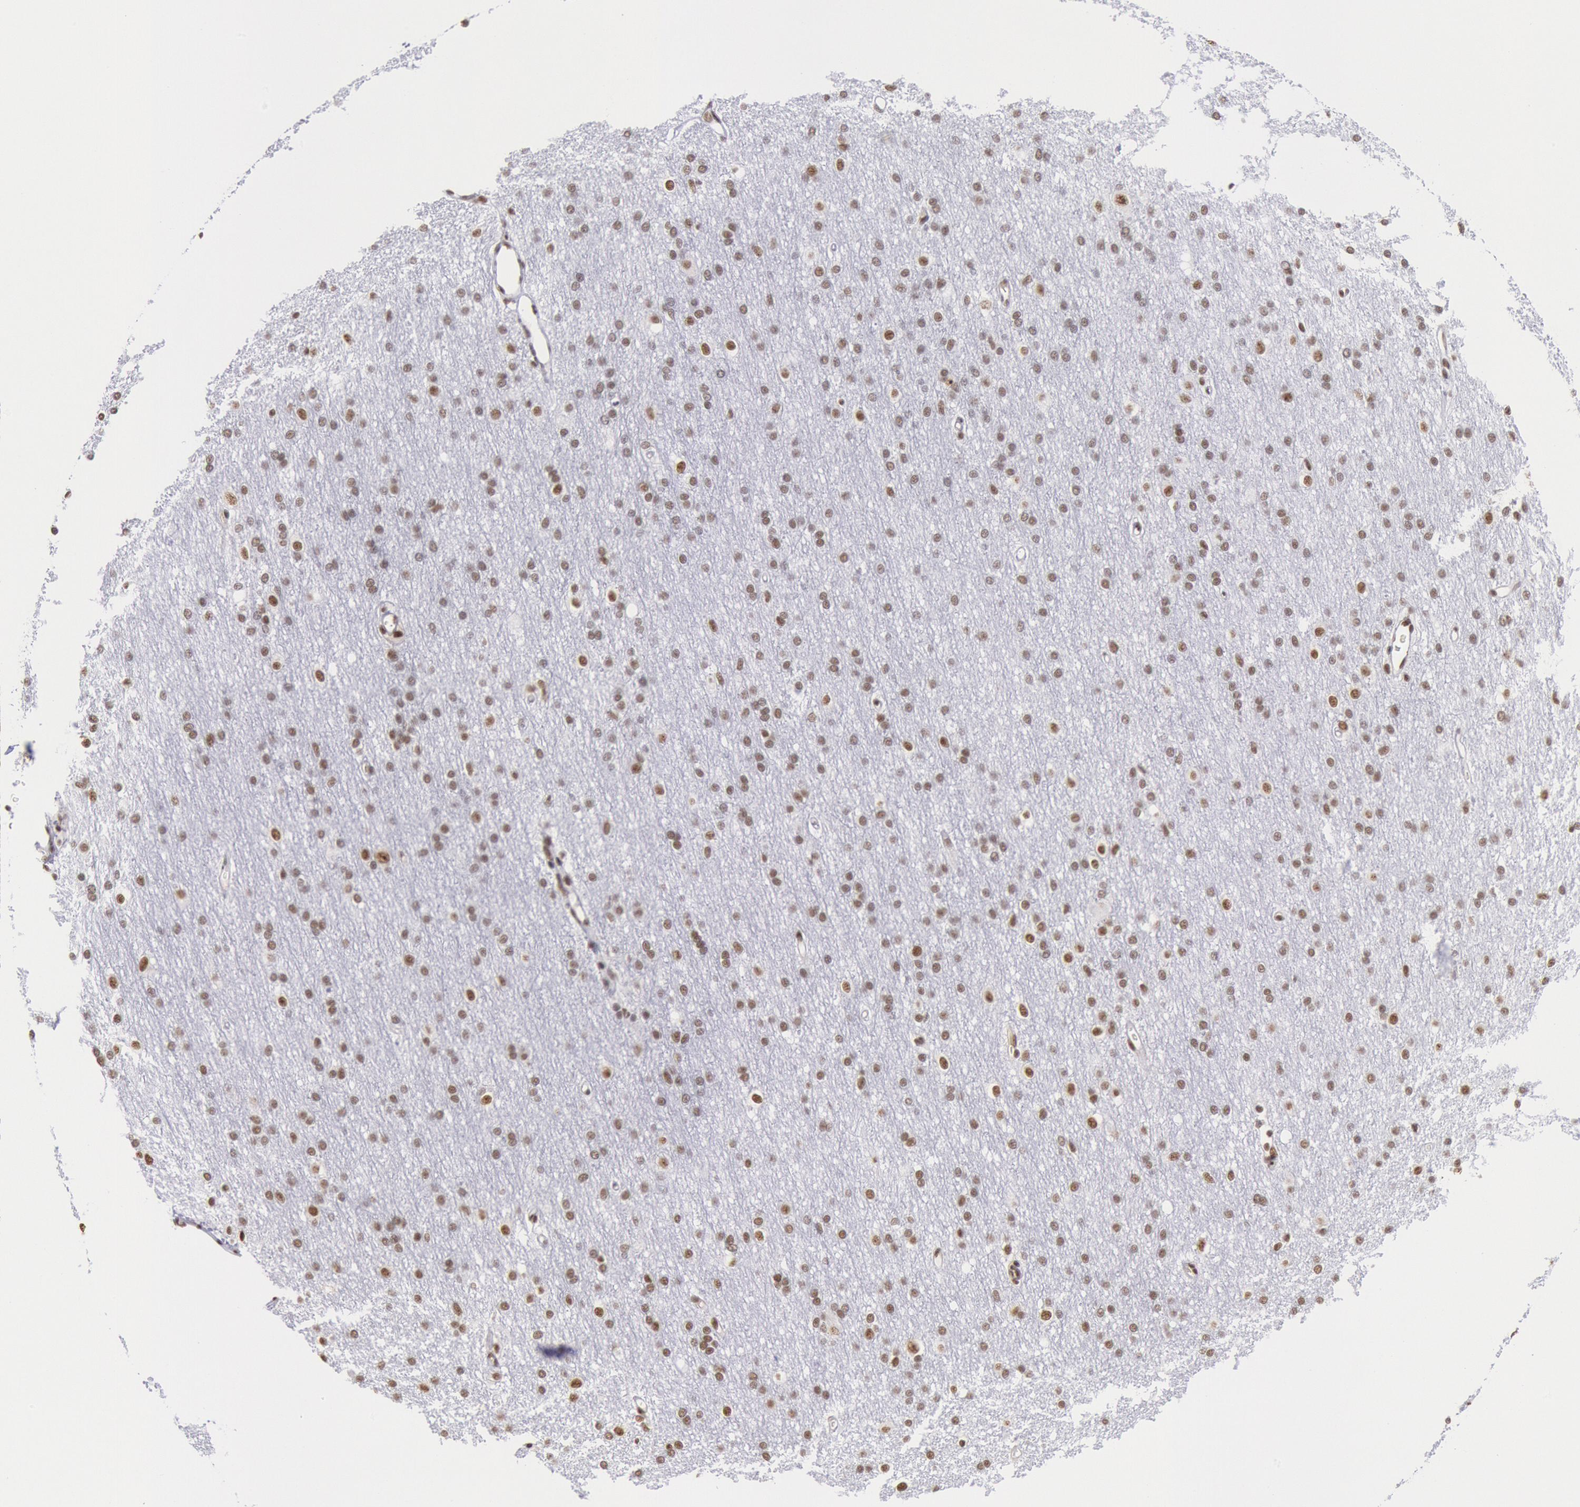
{"staining": {"intensity": "moderate", "quantity": ">75%", "location": "nuclear"}, "tissue": "cerebral cortex", "cell_type": "Endothelial cells", "image_type": "normal", "snomed": [{"axis": "morphology", "description": "Normal tissue, NOS"}, {"axis": "morphology", "description": "Inflammation, NOS"}, {"axis": "topography", "description": "Cerebral cortex"}], "caption": "Protein staining displays moderate nuclear positivity in about >75% of endothelial cells in normal cerebral cortex. The staining was performed using DAB to visualize the protein expression in brown, while the nuclei were stained in blue with hematoxylin (Magnification: 20x).", "gene": "SNRPD3", "patient": {"sex": "male", "age": 6}}